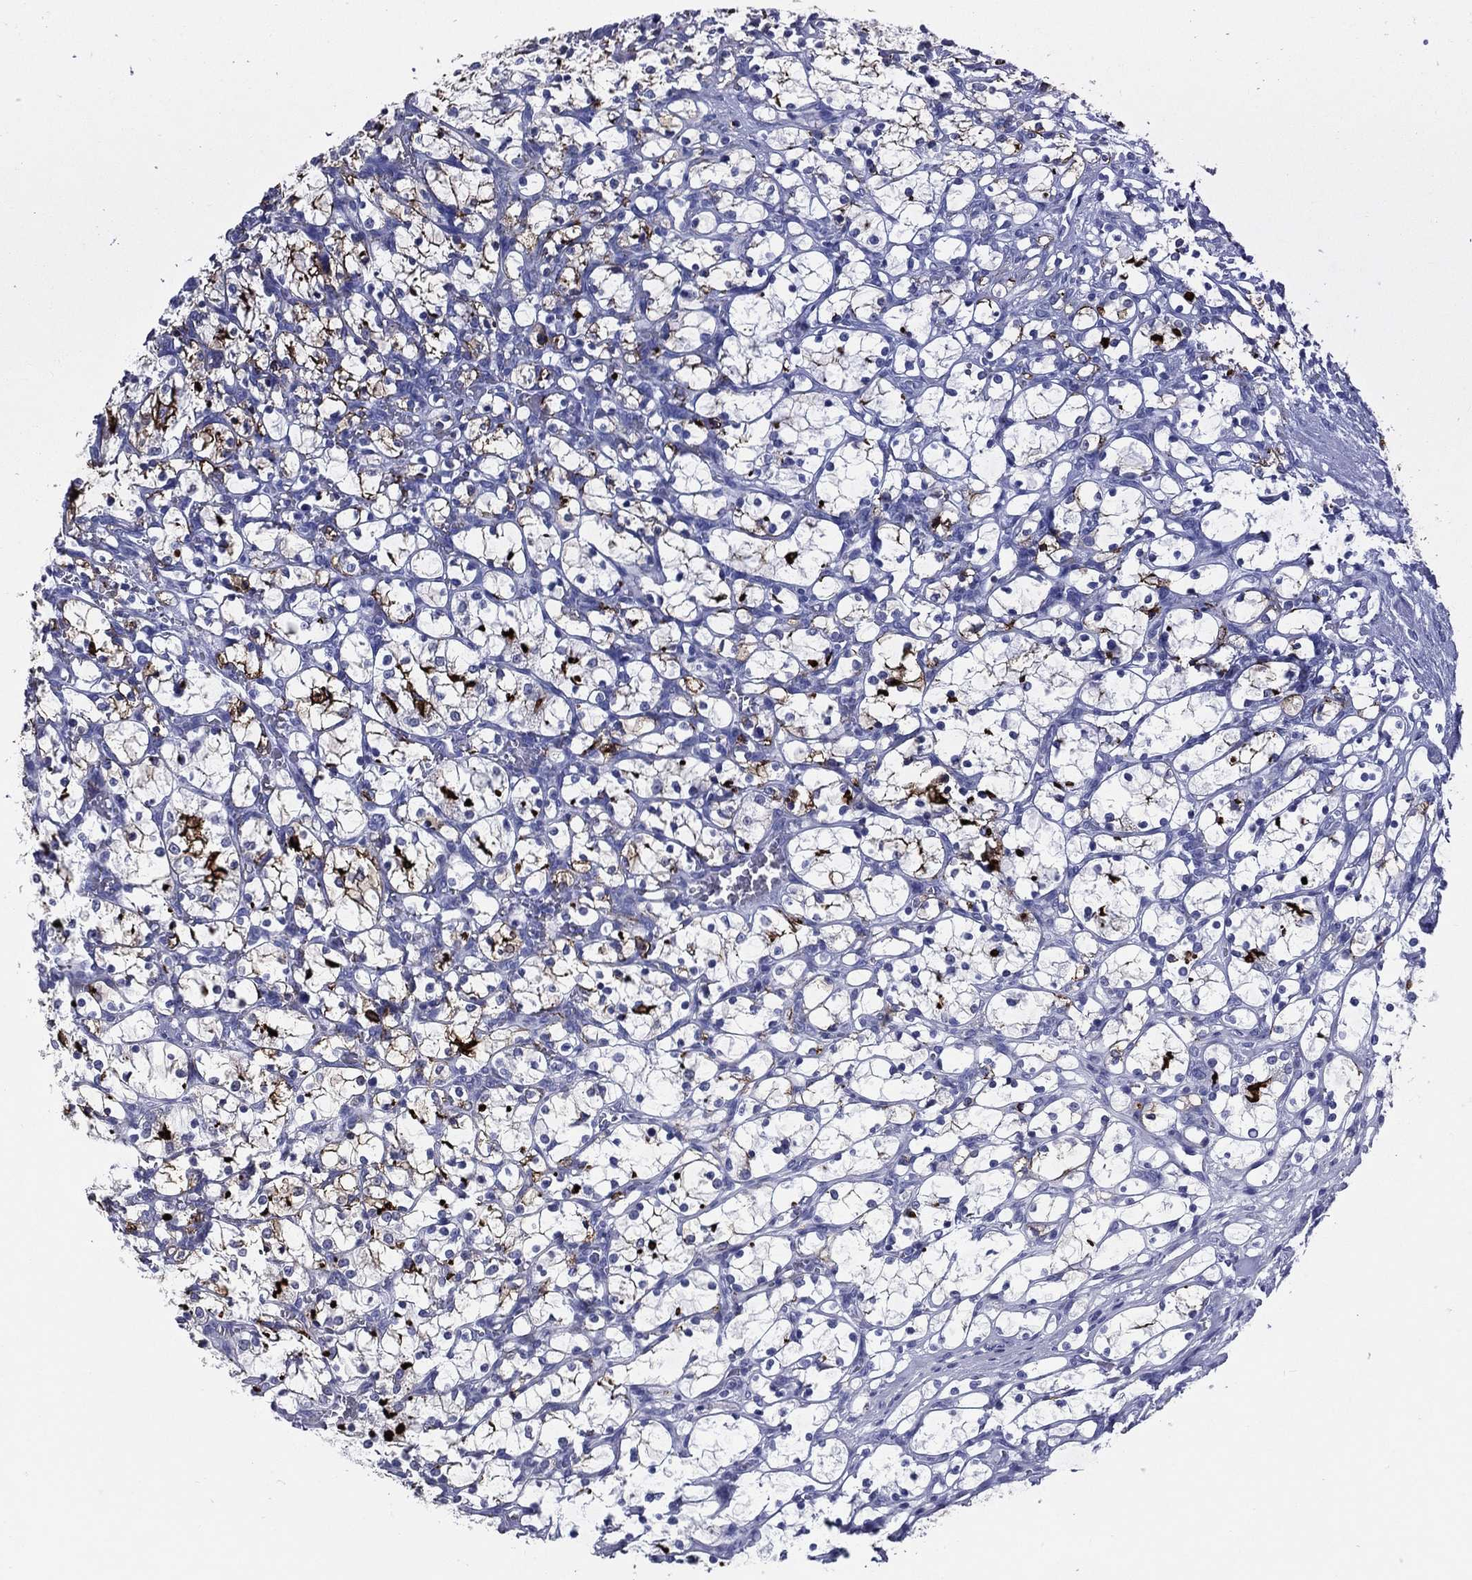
{"staining": {"intensity": "strong", "quantity": "<25%", "location": "cytoplasmic/membranous"}, "tissue": "renal cancer", "cell_type": "Tumor cells", "image_type": "cancer", "snomed": [{"axis": "morphology", "description": "Adenocarcinoma, NOS"}, {"axis": "topography", "description": "Kidney"}], "caption": "Immunohistochemical staining of human renal cancer (adenocarcinoma) reveals medium levels of strong cytoplasmic/membranous staining in about <25% of tumor cells.", "gene": "ACE2", "patient": {"sex": "female", "age": 69}}